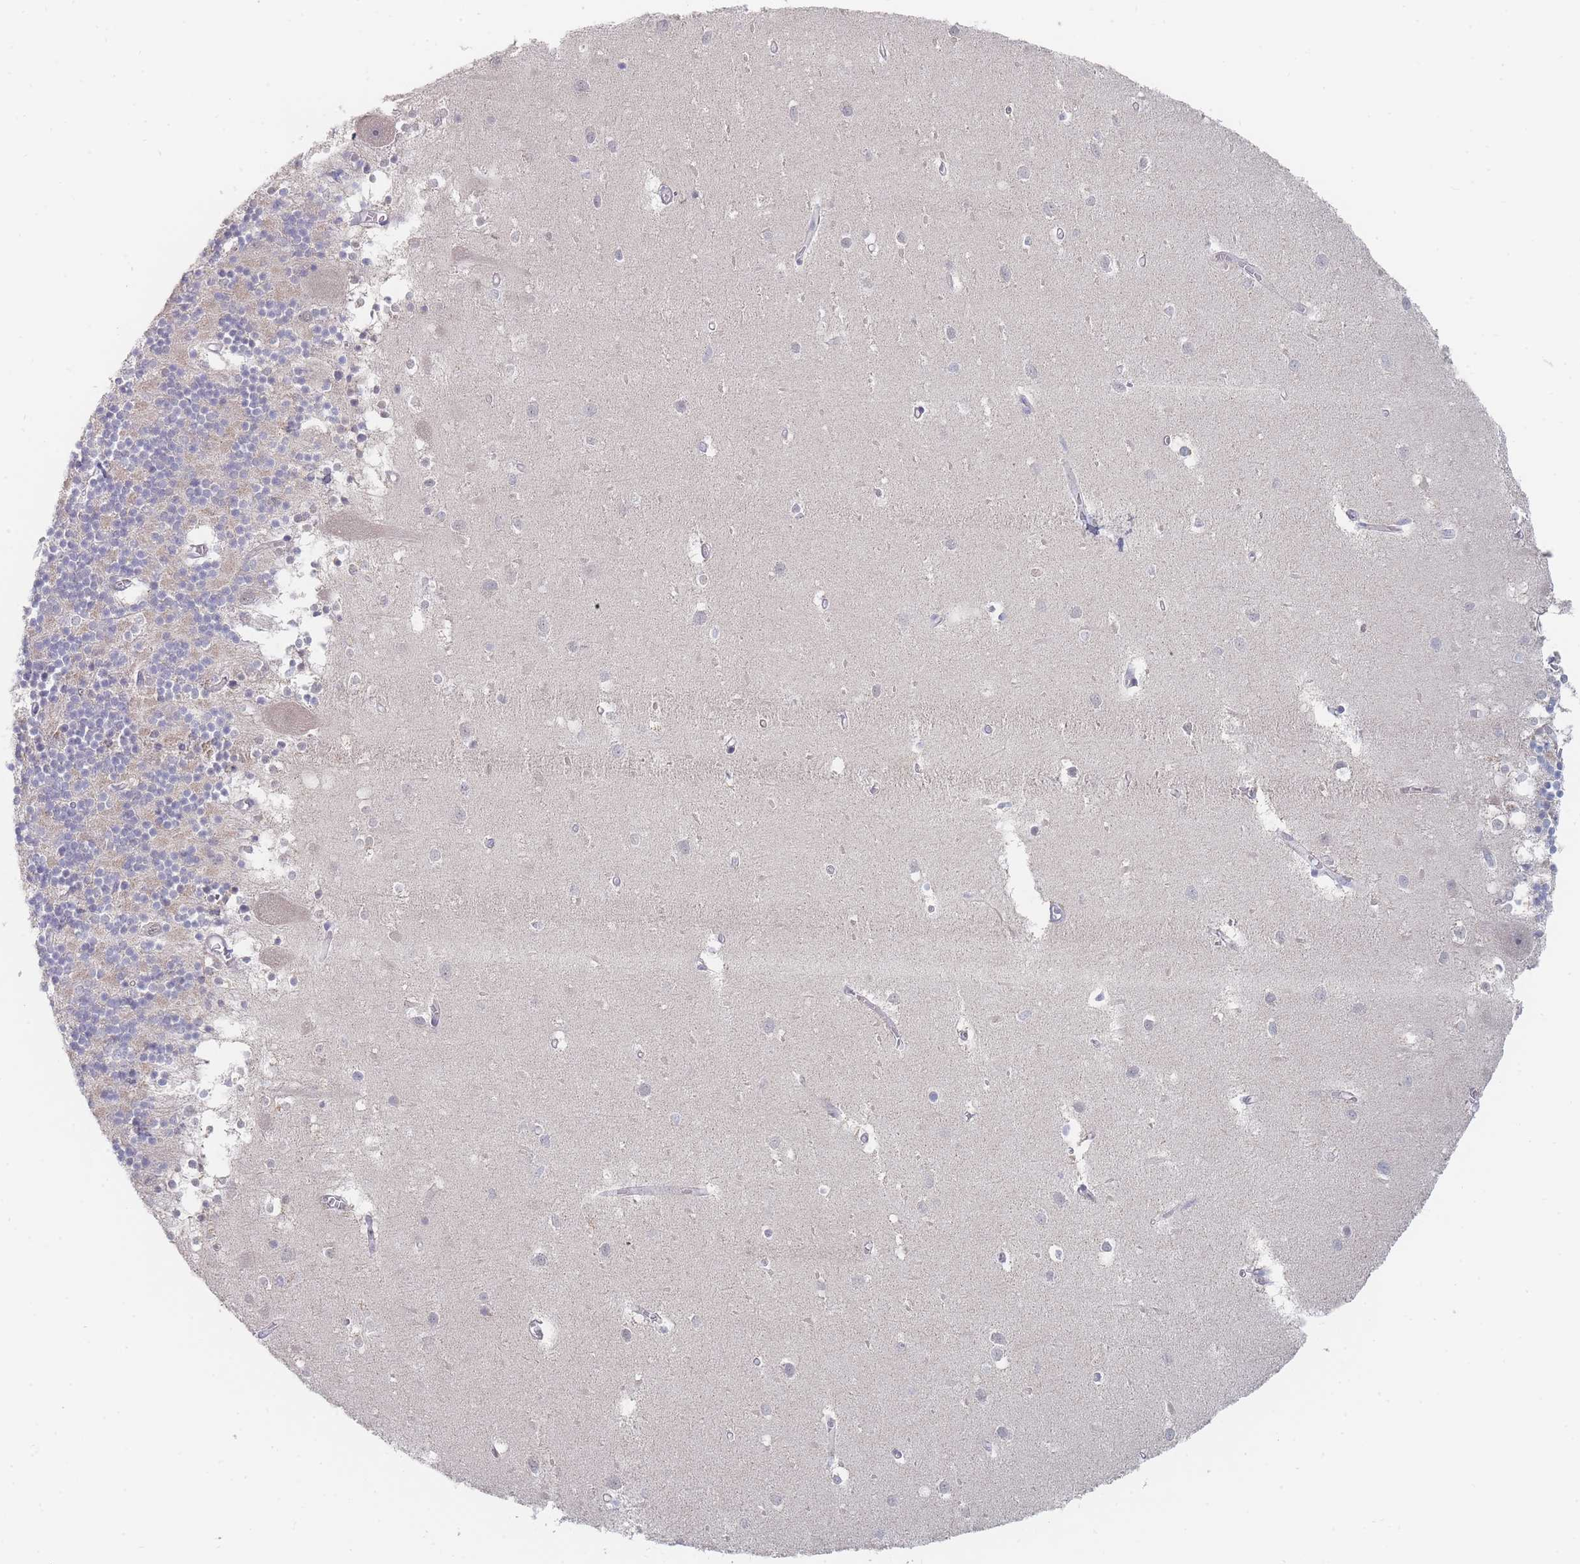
{"staining": {"intensity": "negative", "quantity": "none", "location": "none"}, "tissue": "cerebellum", "cell_type": "Cells in granular layer", "image_type": "normal", "snomed": [{"axis": "morphology", "description": "Normal tissue, NOS"}, {"axis": "topography", "description": "Cerebellum"}], "caption": "Immunohistochemistry (IHC) of normal cerebellum exhibits no expression in cells in granular layer.", "gene": "PPP6C", "patient": {"sex": "male", "age": 54}}